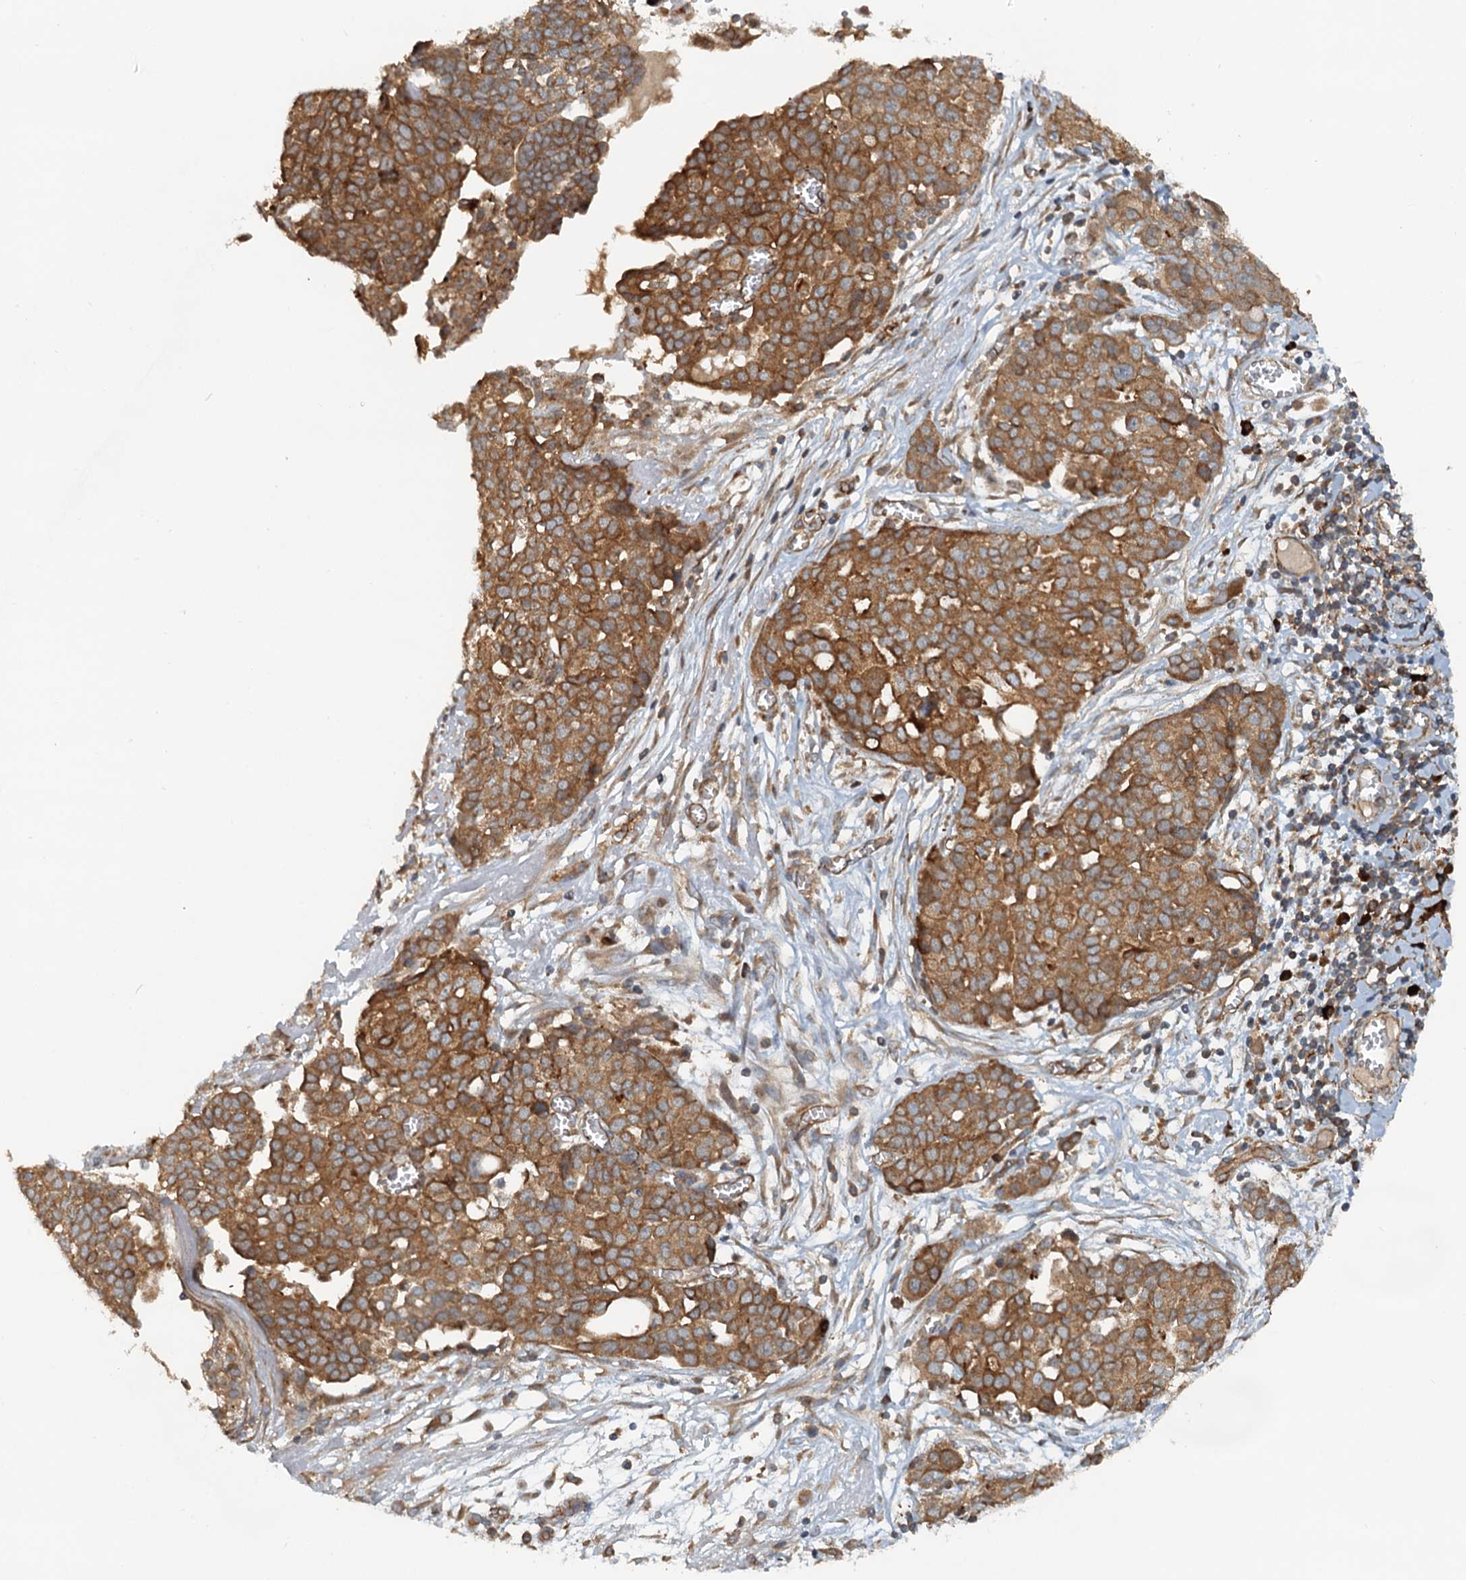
{"staining": {"intensity": "moderate", "quantity": ">75%", "location": "cytoplasmic/membranous"}, "tissue": "ovarian cancer", "cell_type": "Tumor cells", "image_type": "cancer", "snomed": [{"axis": "morphology", "description": "Cystadenocarcinoma, serous, NOS"}, {"axis": "topography", "description": "Soft tissue"}, {"axis": "topography", "description": "Ovary"}], "caption": "This histopathology image reveals IHC staining of ovarian cancer (serous cystadenocarcinoma), with medium moderate cytoplasmic/membranous staining in about >75% of tumor cells.", "gene": "NIPAL3", "patient": {"sex": "female", "age": 57}}